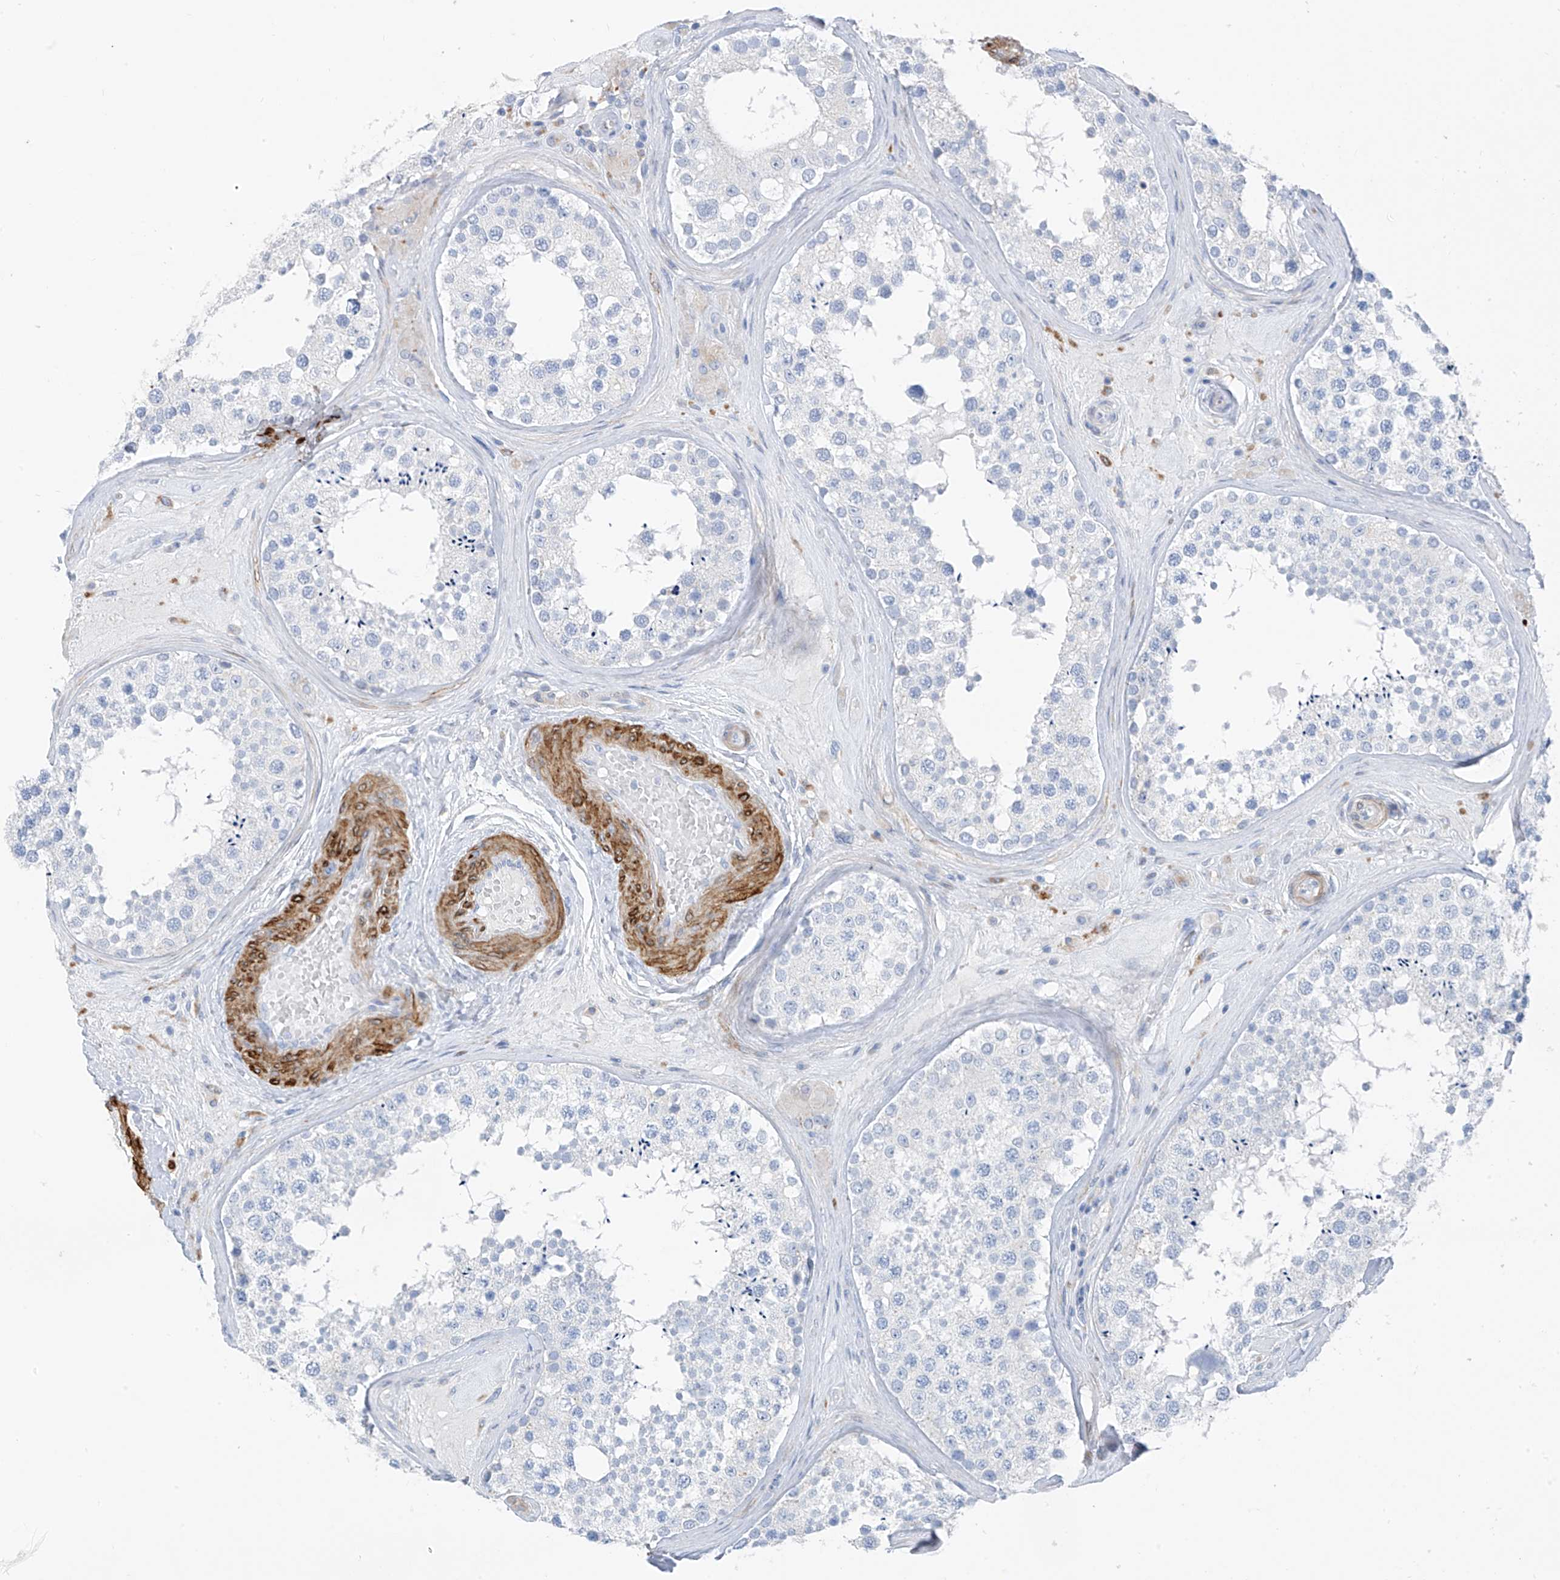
{"staining": {"intensity": "negative", "quantity": "none", "location": "none"}, "tissue": "testis", "cell_type": "Cells in seminiferous ducts", "image_type": "normal", "snomed": [{"axis": "morphology", "description": "Normal tissue, NOS"}, {"axis": "topography", "description": "Testis"}], "caption": "Cells in seminiferous ducts show no significant protein positivity in benign testis.", "gene": "GLMP", "patient": {"sex": "male", "age": 46}}